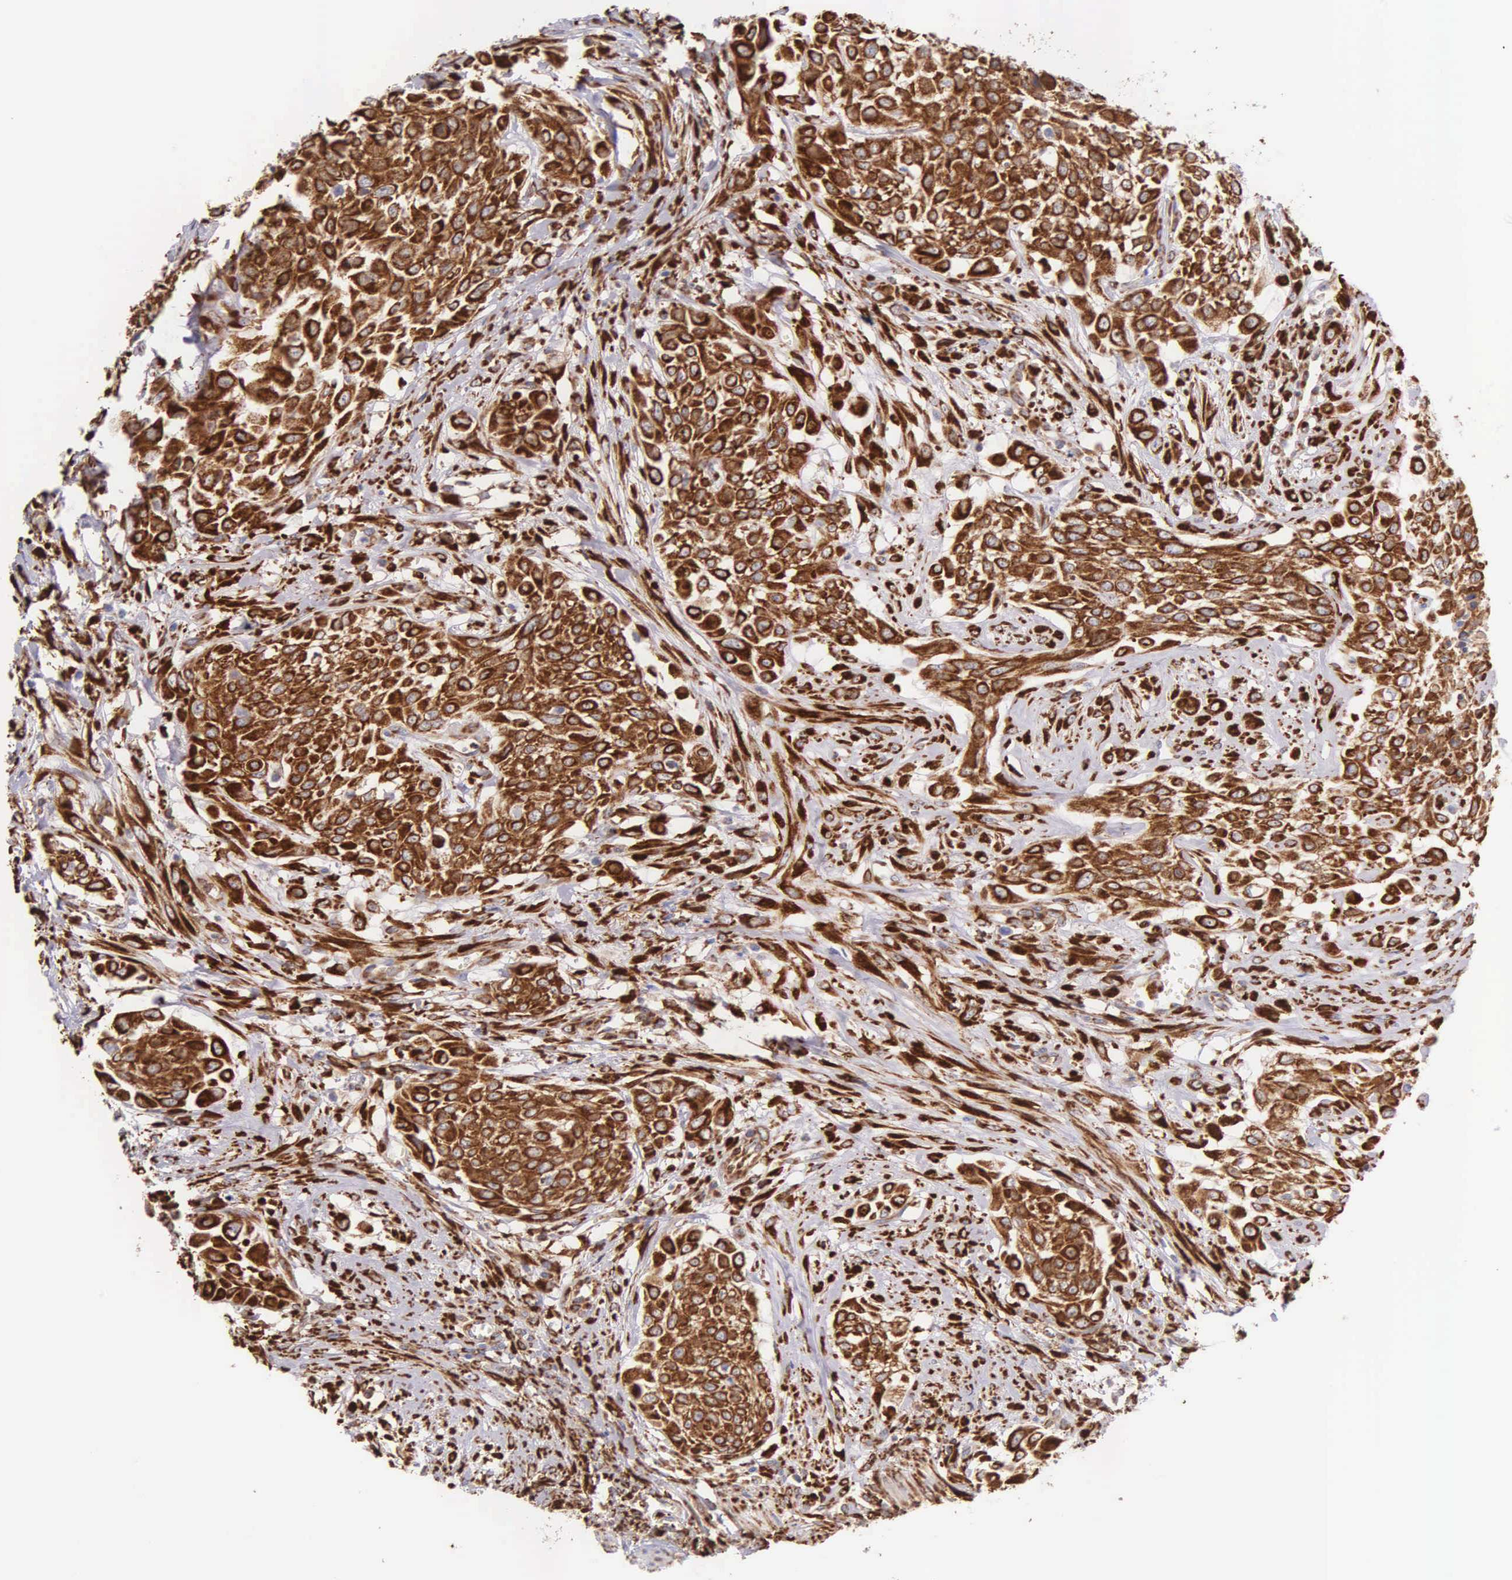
{"staining": {"intensity": "strong", "quantity": ">75%", "location": "cytoplasmic/membranous"}, "tissue": "urothelial cancer", "cell_type": "Tumor cells", "image_type": "cancer", "snomed": [{"axis": "morphology", "description": "Urothelial carcinoma, High grade"}, {"axis": "topography", "description": "Urinary bladder"}], "caption": "Urothelial carcinoma (high-grade) stained with a protein marker shows strong staining in tumor cells.", "gene": "CKAP4", "patient": {"sex": "male", "age": 57}}